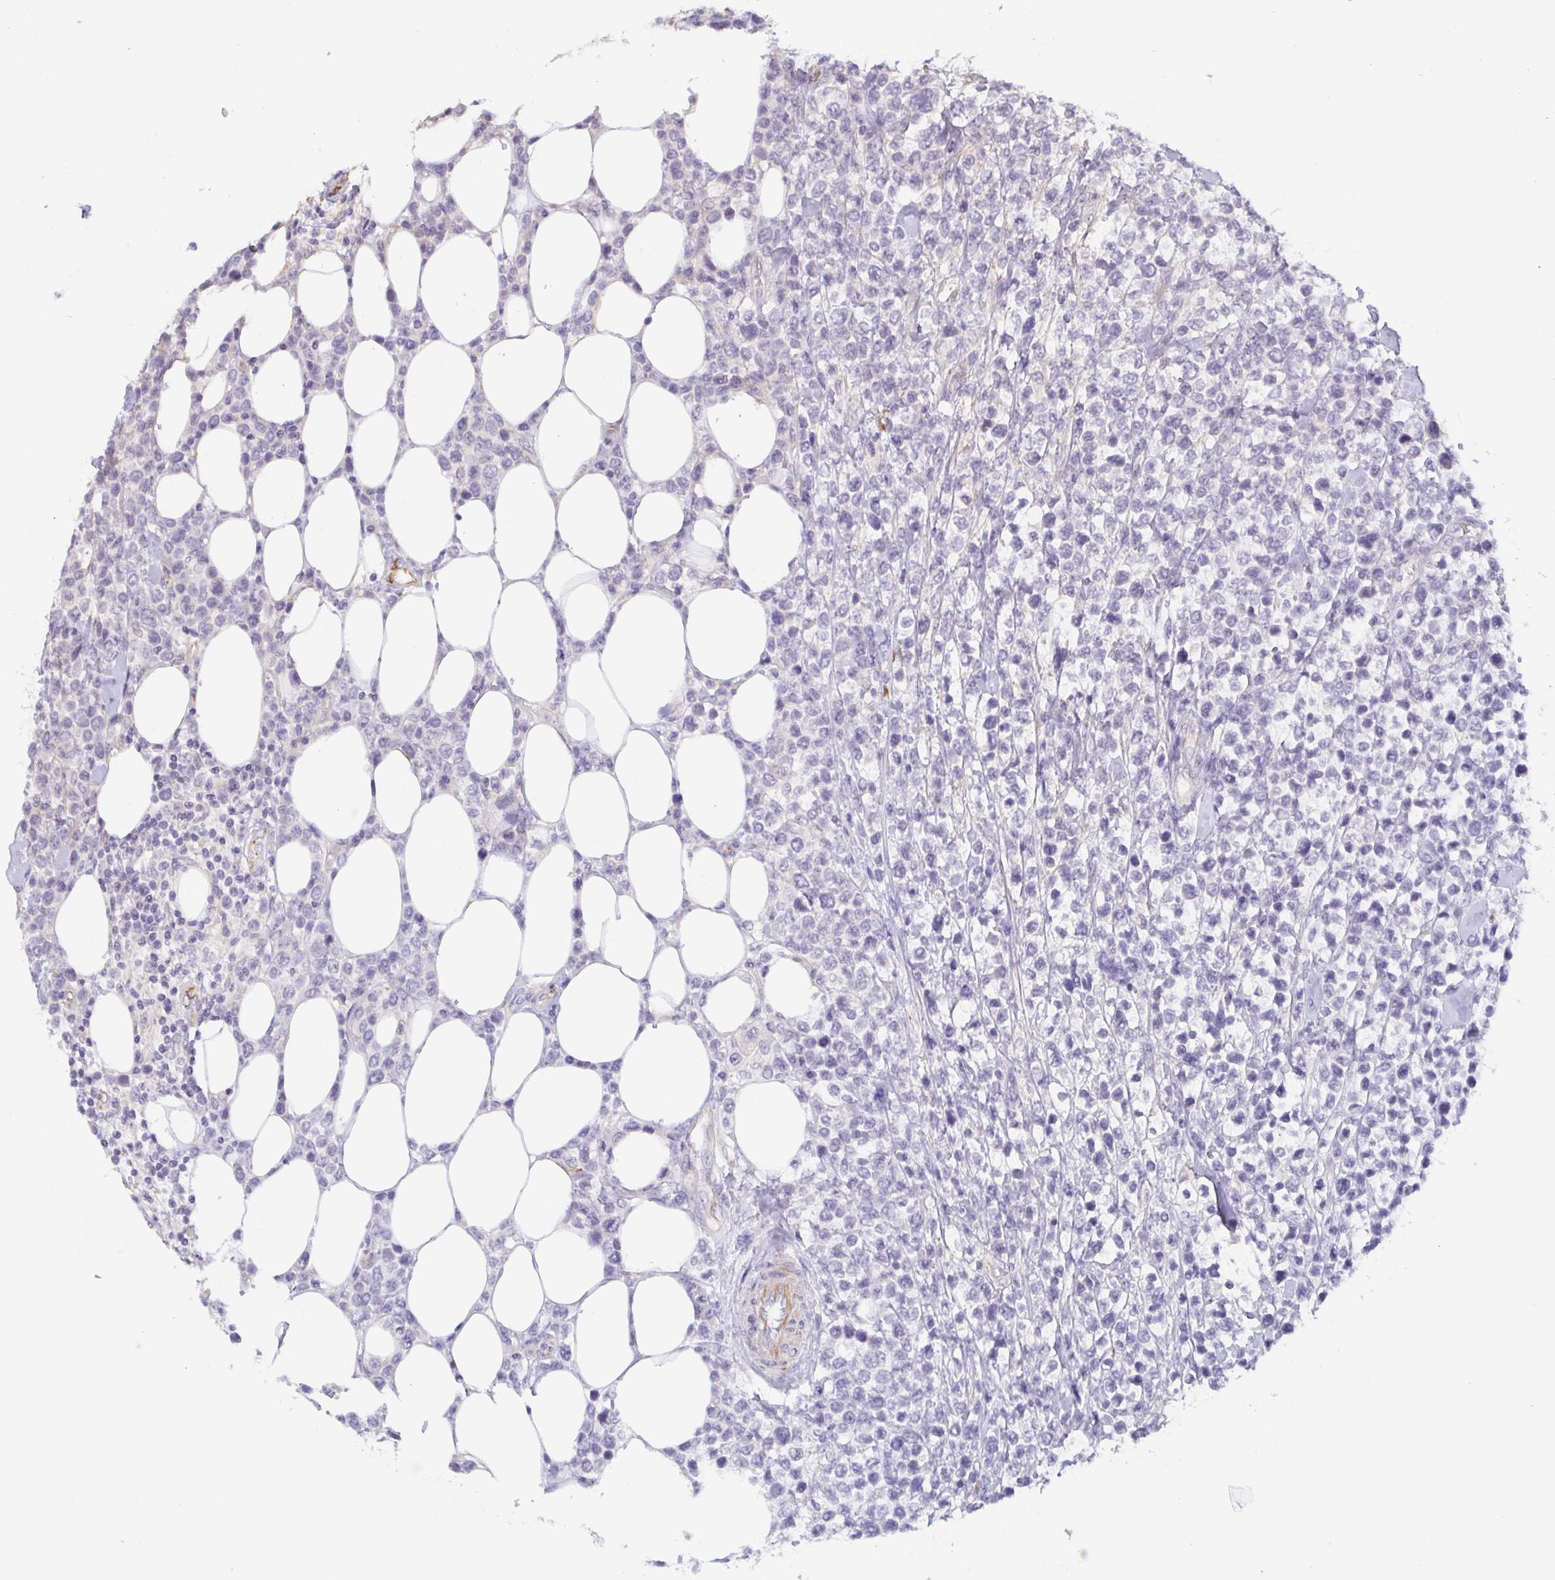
{"staining": {"intensity": "negative", "quantity": "none", "location": "none"}, "tissue": "lymphoma", "cell_type": "Tumor cells", "image_type": "cancer", "snomed": [{"axis": "morphology", "description": "Malignant lymphoma, non-Hodgkin's type, High grade"}, {"axis": "topography", "description": "Soft tissue"}], "caption": "An image of lymphoma stained for a protein displays no brown staining in tumor cells.", "gene": "COL17A1", "patient": {"sex": "female", "age": 56}}